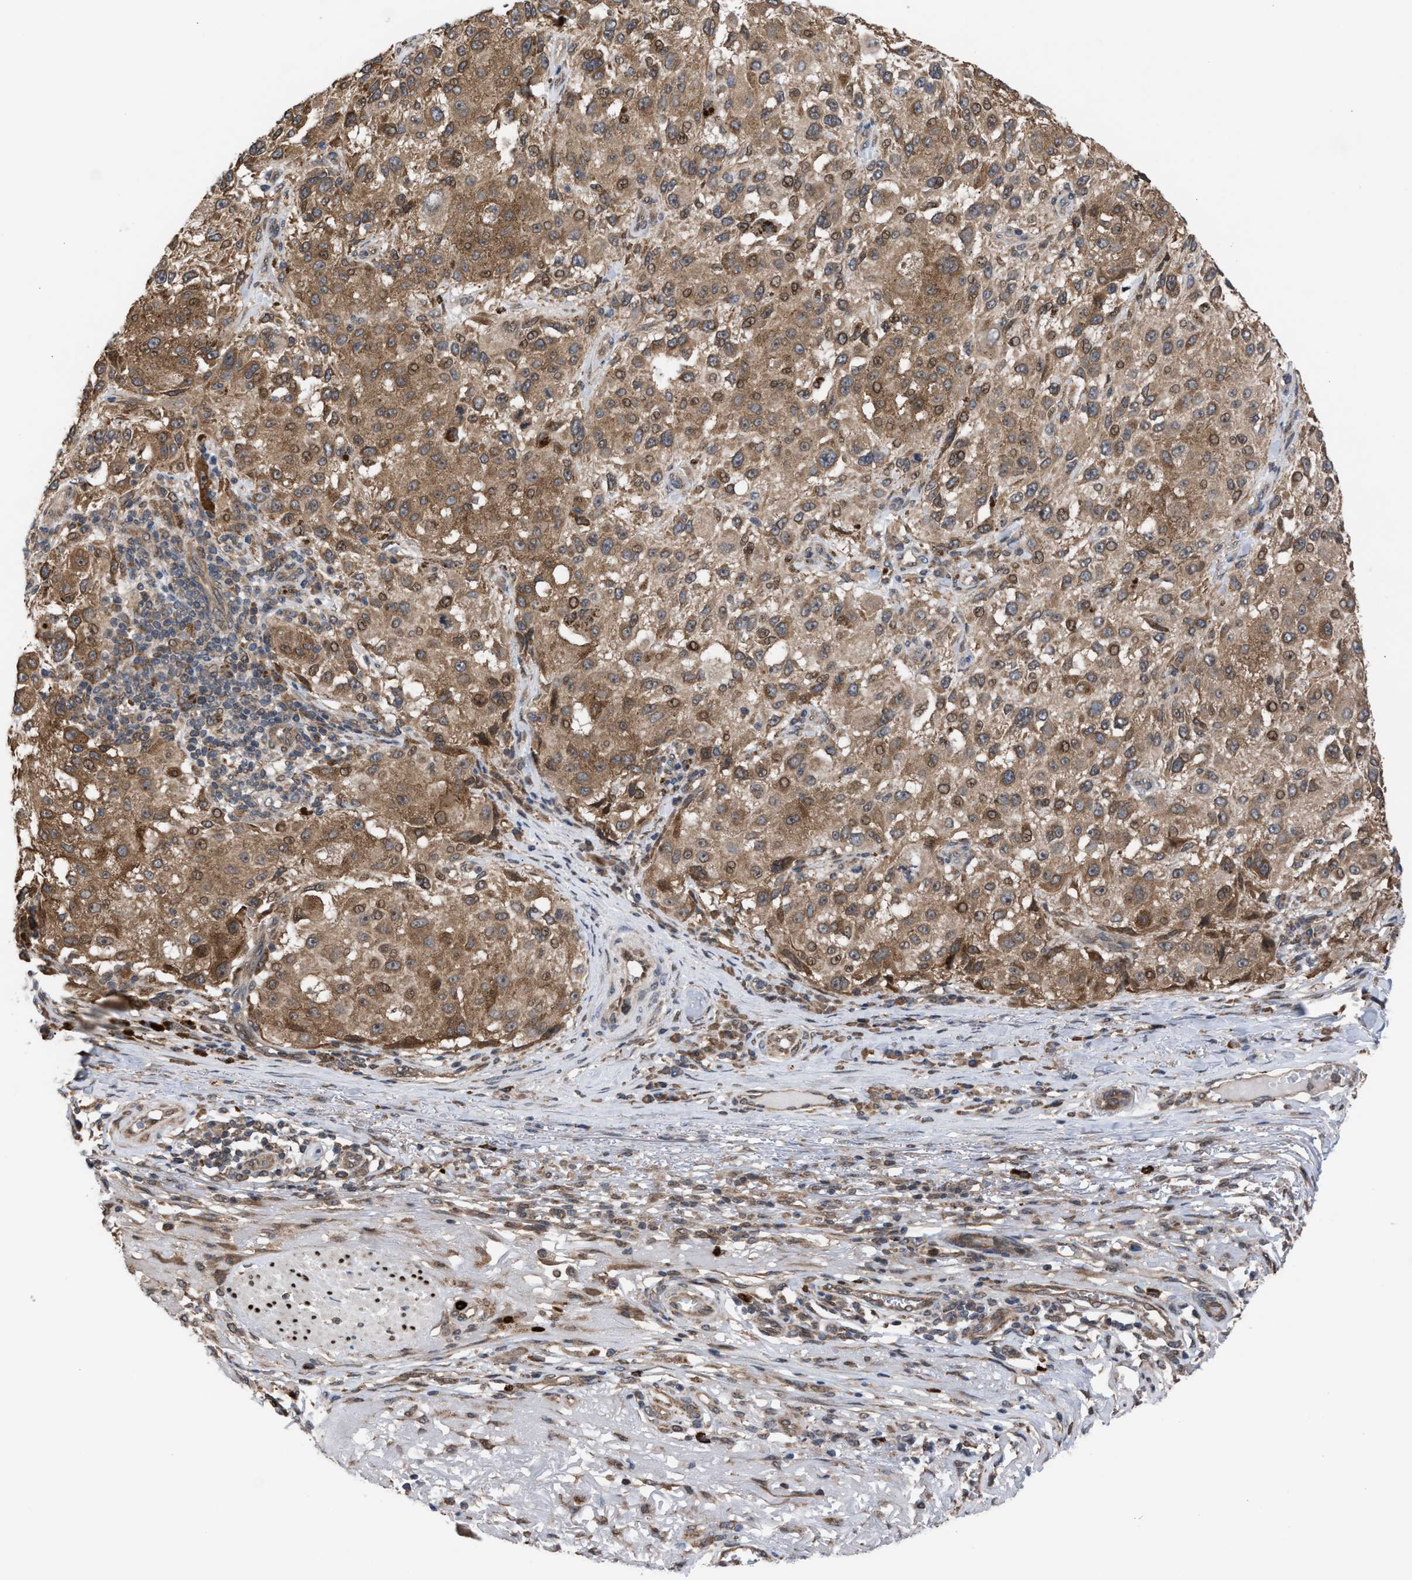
{"staining": {"intensity": "moderate", "quantity": ">75%", "location": "cytoplasmic/membranous"}, "tissue": "melanoma", "cell_type": "Tumor cells", "image_type": "cancer", "snomed": [{"axis": "morphology", "description": "Necrosis, NOS"}, {"axis": "morphology", "description": "Malignant melanoma, NOS"}, {"axis": "topography", "description": "Skin"}], "caption": "This photomicrograph demonstrates immunohistochemistry (IHC) staining of malignant melanoma, with medium moderate cytoplasmic/membranous expression in approximately >75% of tumor cells.", "gene": "TP53BP2", "patient": {"sex": "female", "age": 87}}